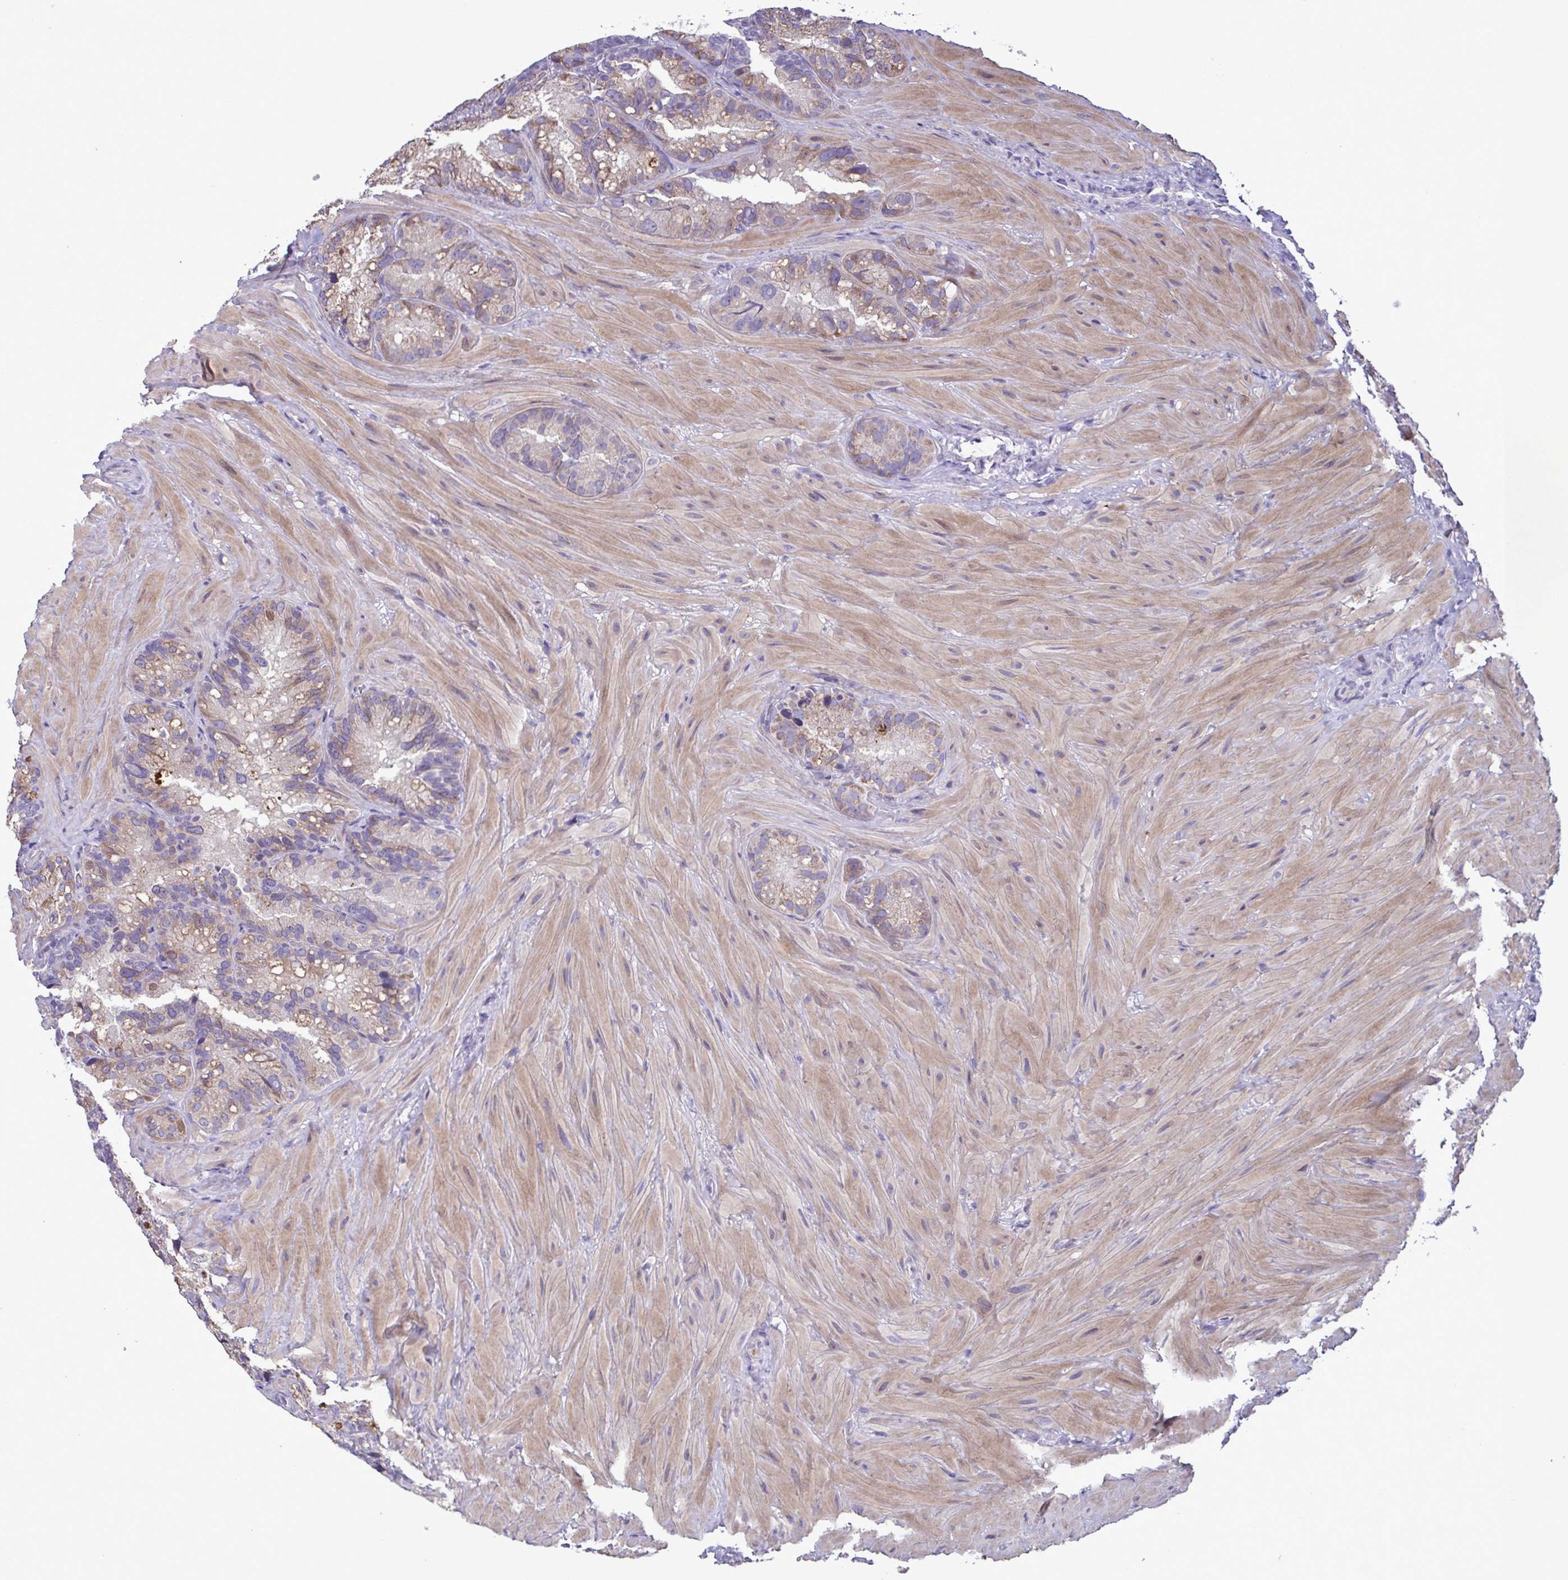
{"staining": {"intensity": "moderate", "quantity": "25%-75%", "location": "cytoplasmic/membranous"}, "tissue": "seminal vesicle", "cell_type": "Glandular cells", "image_type": "normal", "snomed": [{"axis": "morphology", "description": "Normal tissue, NOS"}, {"axis": "topography", "description": "Seminal veicle"}], "caption": "High-magnification brightfield microscopy of normal seminal vesicle stained with DAB (3,3'-diaminobenzidine) (brown) and counterstained with hematoxylin (blue). glandular cells exhibit moderate cytoplasmic/membranous staining is appreciated in approximately25%-75% of cells. The staining was performed using DAB (3,3'-diaminobenzidine), with brown indicating positive protein expression. Nuclei are stained blue with hematoxylin.", "gene": "F13B", "patient": {"sex": "male", "age": 60}}